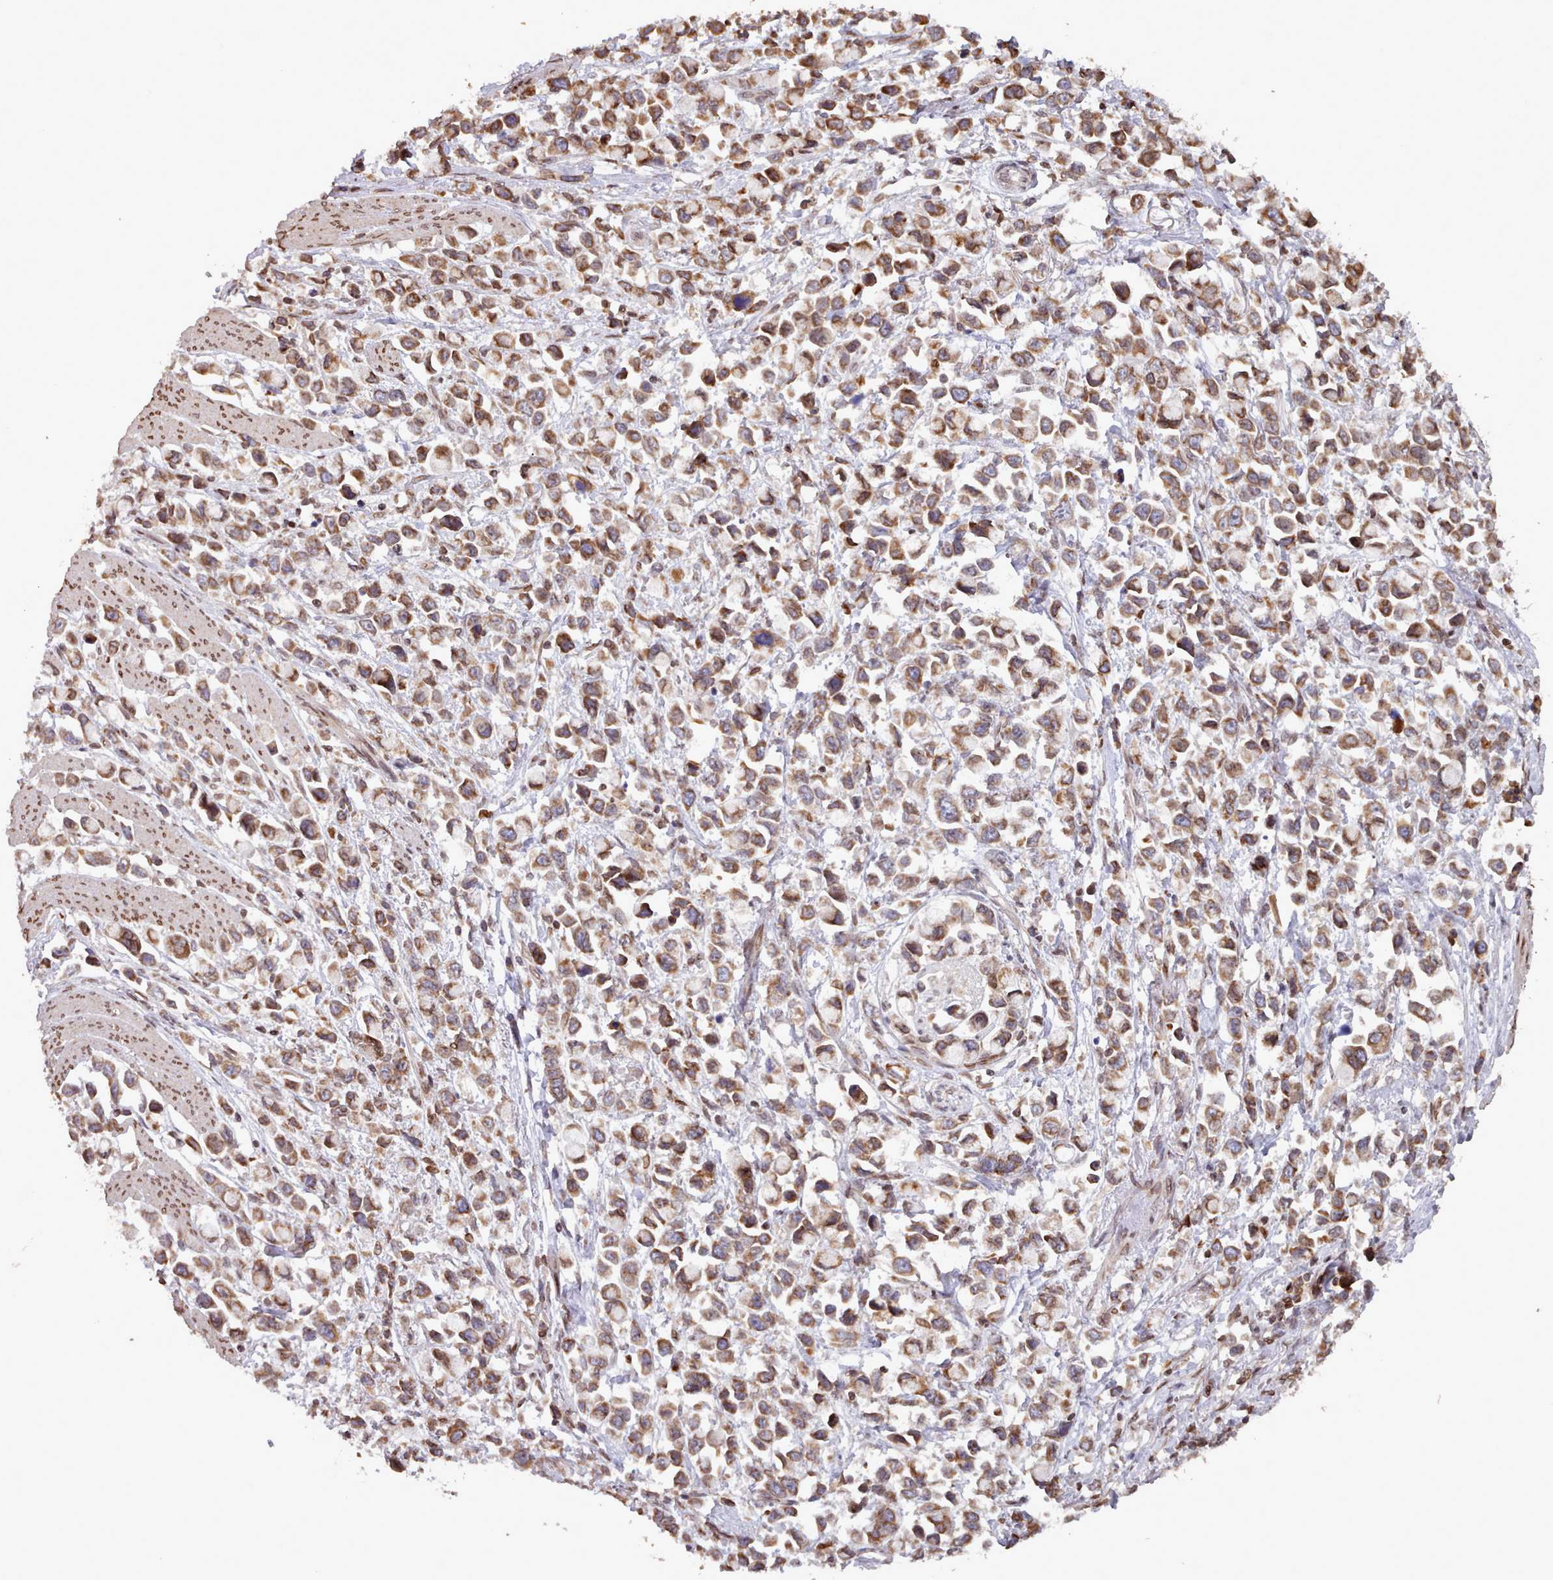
{"staining": {"intensity": "moderate", "quantity": ">75%", "location": "cytoplasmic/membranous"}, "tissue": "stomach cancer", "cell_type": "Tumor cells", "image_type": "cancer", "snomed": [{"axis": "morphology", "description": "Adenocarcinoma, NOS"}, {"axis": "topography", "description": "Stomach"}], "caption": "Immunohistochemical staining of human stomach adenocarcinoma exhibits medium levels of moderate cytoplasmic/membranous expression in approximately >75% of tumor cells. Nuclei are stained in blue.", "gene": "TOR1AIP1", "patient": {"sex": "female", "age": 81}}